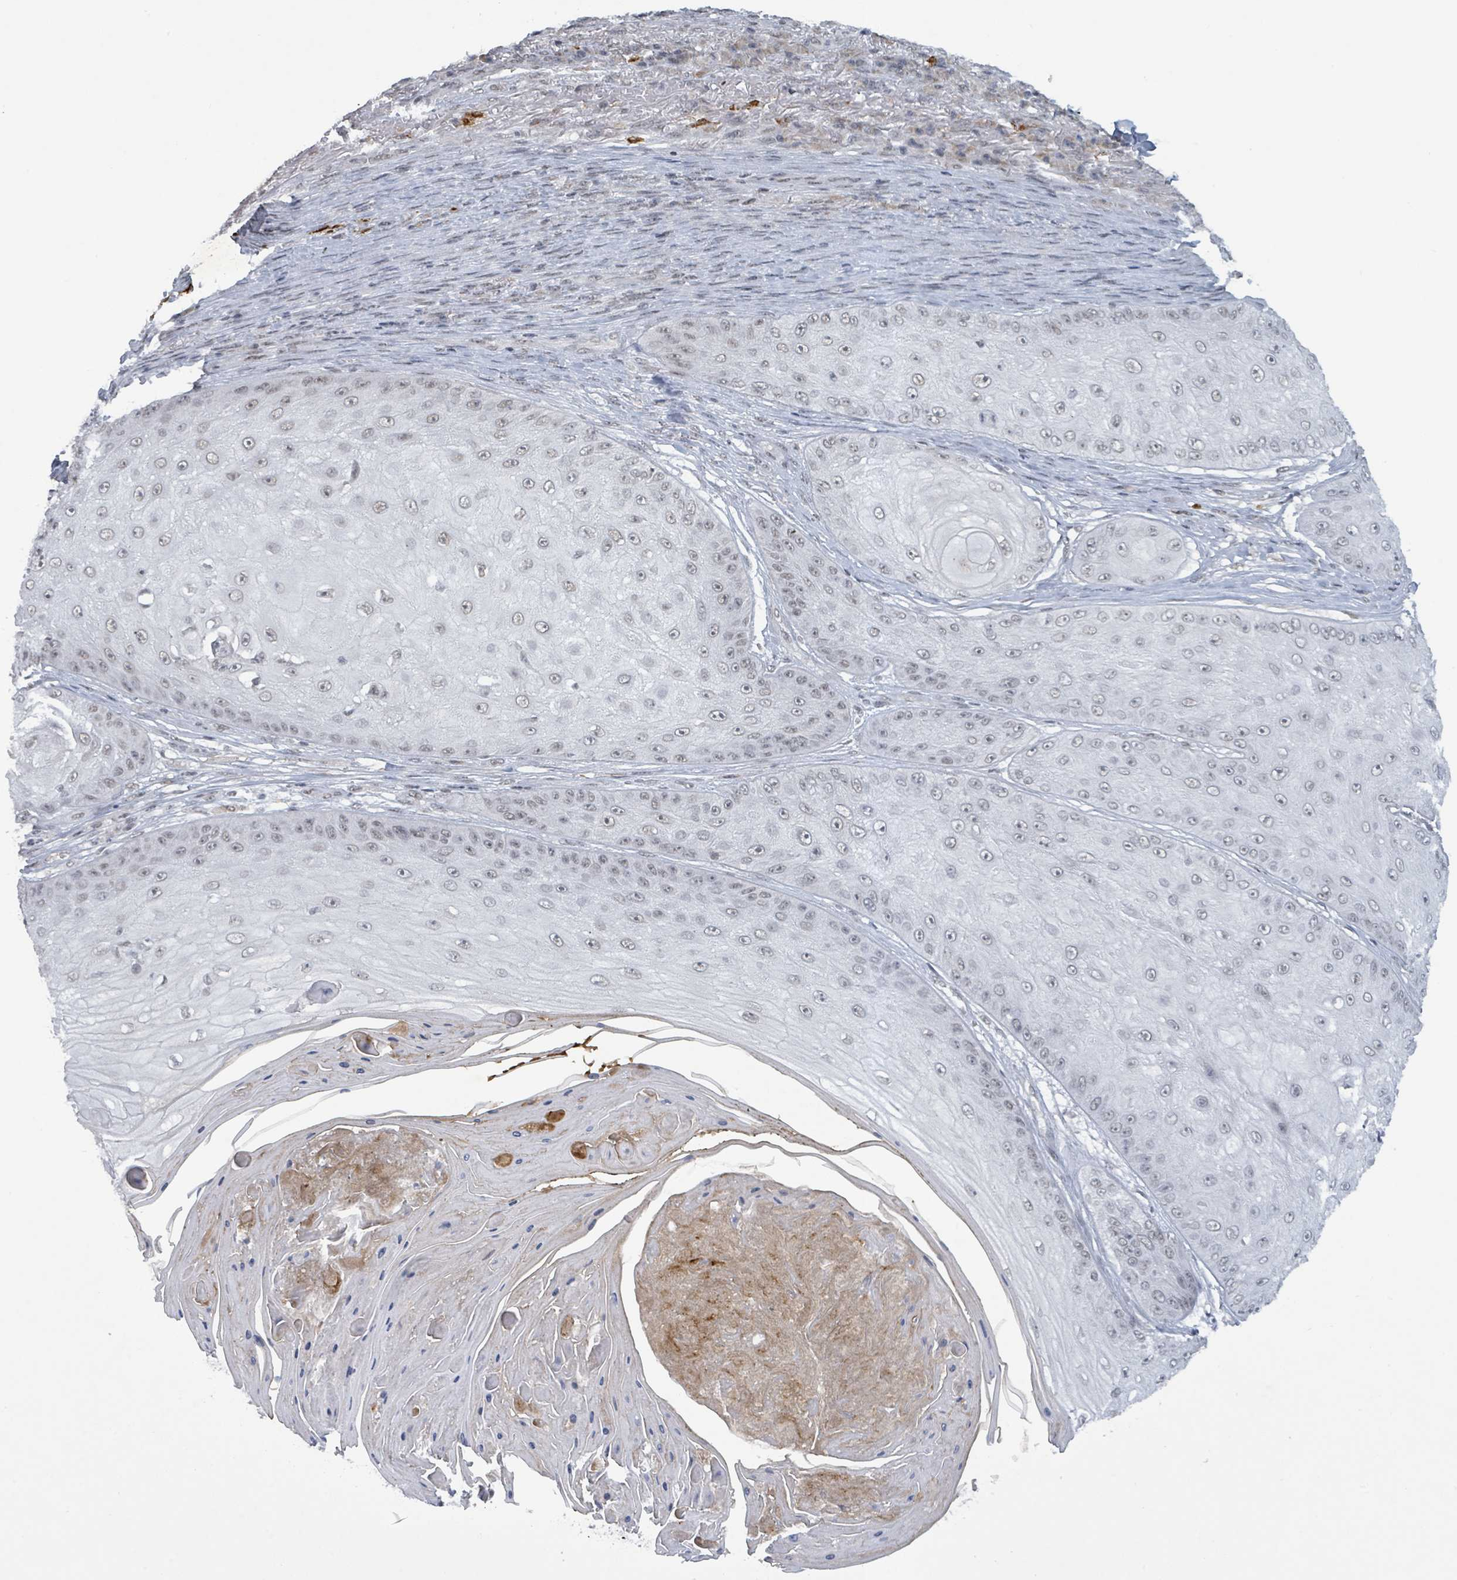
{"staining": {"intensity": "negative", "quantity": "none", "location": "none"}, "tissue": "skin cancer", "cell_type": "Tumor cells", "image_type": "cancer", "snomed": [{"axis": "morphology", "description": "Squamous cell carcinoma, NOS"}, {"axis": "topography", "description": "Skin"}], "caption": "IHC image of neoplastic tissue: skin squamous cell carcinoma stained with DAB (3,3'-diaminobenzidine) reveals no significant protein expression in tumor cells.", "gene": "BANP", "patient": {"sex": "male", "age": 70}}